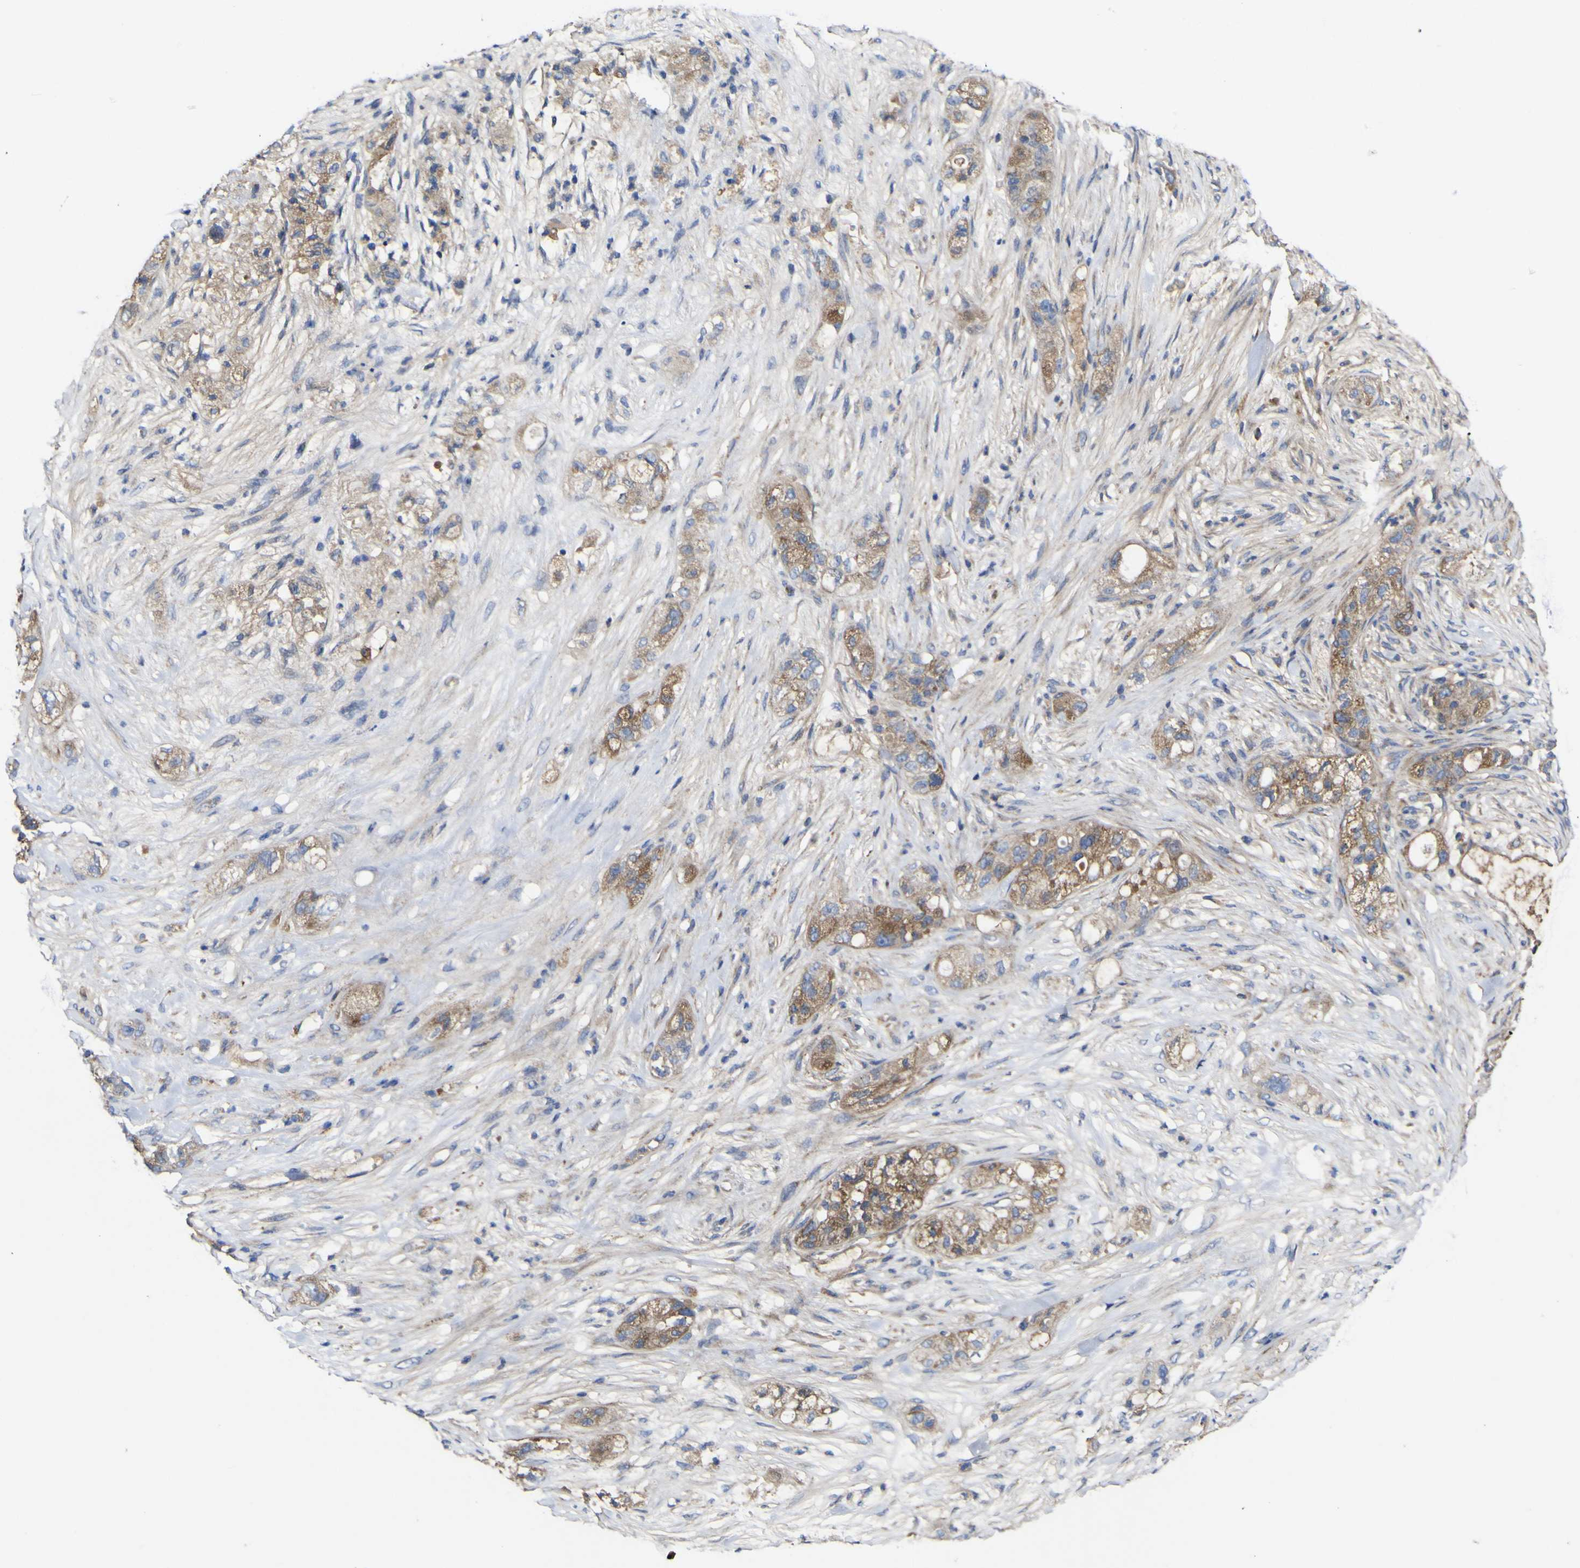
{"staining": {"intensity": "moderate", "quantity": "25%-75%", "location": "cytoplasmic/membranous"}, "tissue": "pancreatic cancer", "cell_type": "Tumor cells", "image_type": "cancer", "snomed": [{"axis": "morphology", "description": "Adenocarcinoma, NOS"}, {"axis": "topography", "description": "Pancreas"}], "caption": "Tumor cells show moderate cytoplasmic/membranous expression in about 25%-75% of cells in pancreatic cancer.", "gene": "CCDC90B", "patient": {"sex": "female", "age": 78}}